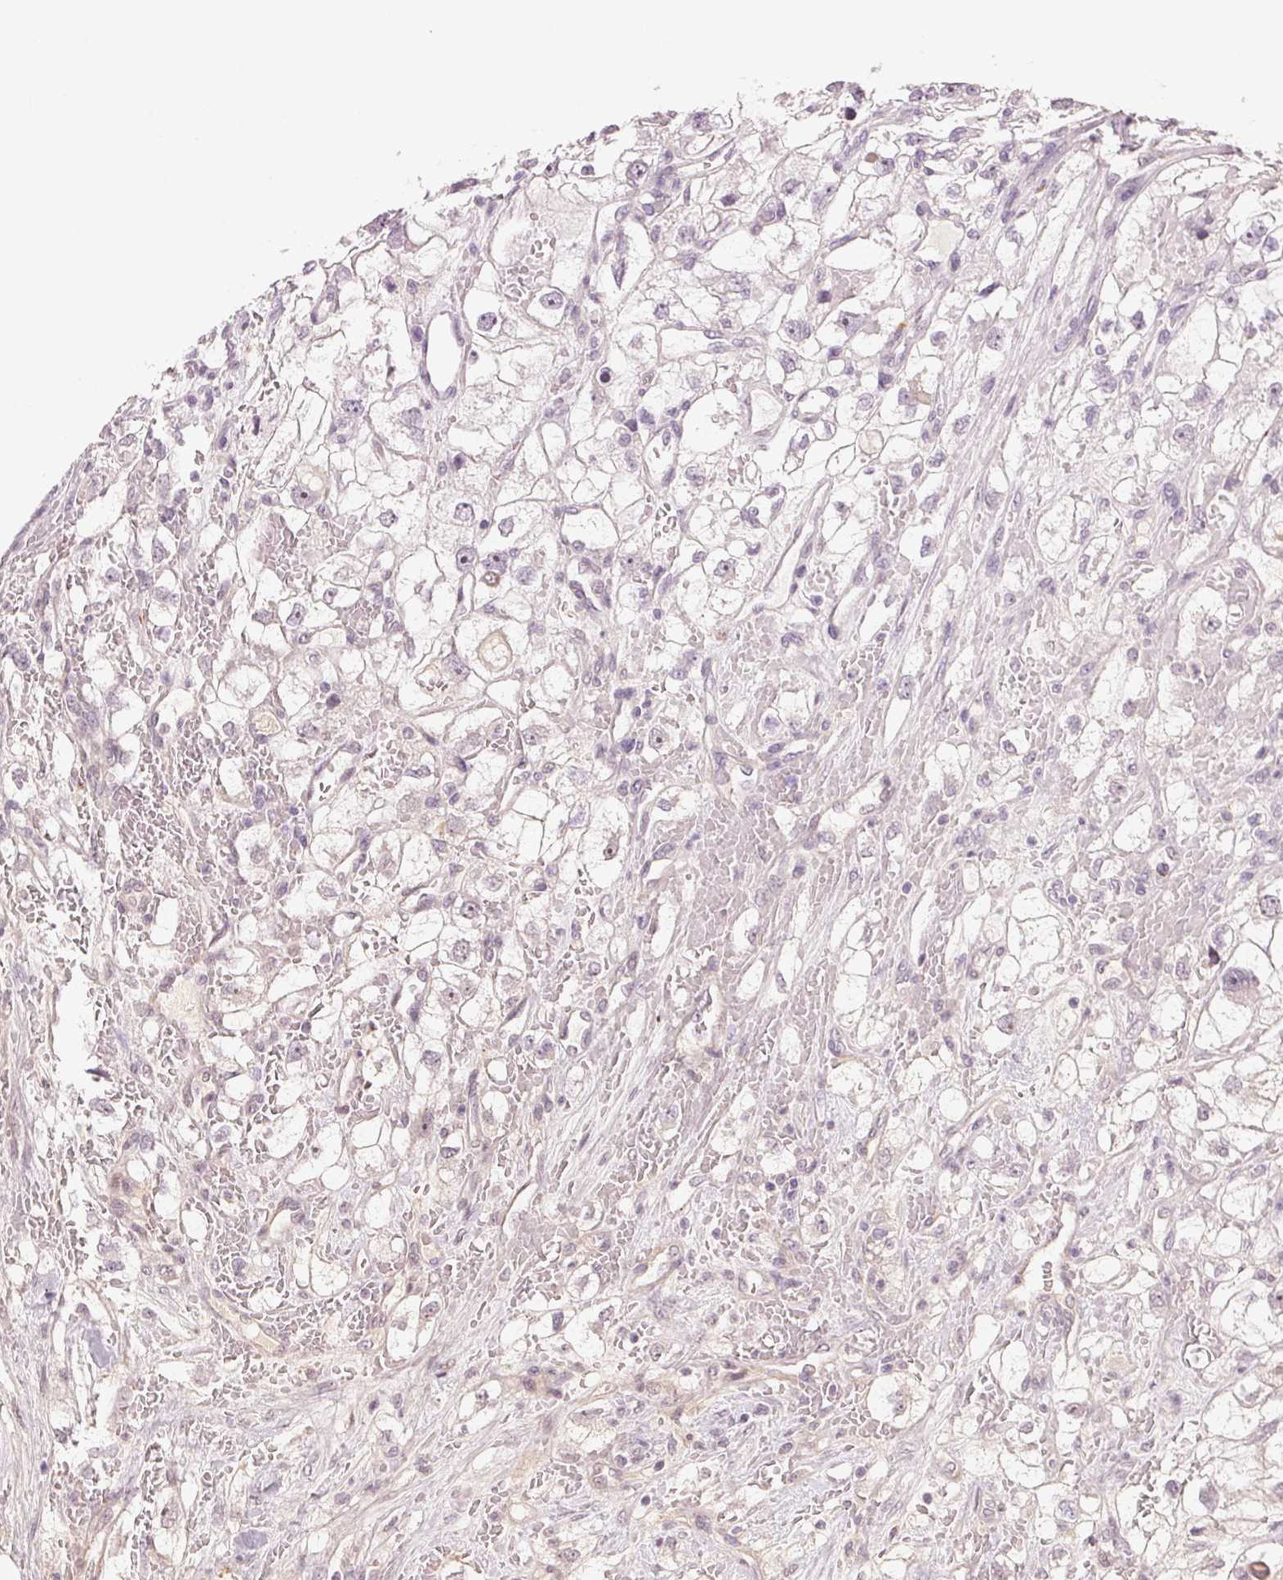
{"staining": {"intensity": "negative", "quantity": "none", "location": "none"}, "tissue": "renal cancer", "cell_type": "Tumor cells", "image_type": "cancer", "snomed": [{"axis": "morphology", "description": "Adenocarcinoma, NOS"}, {"axis": "topography", "description": "Kidney"}], "caption": "High magnification brightfield microscopy of adenocarcinoma (renal) stained with DAB (3,3'-diaminobenzidine) (brown) and counterstained with hematoxylin (blue): tumor cells show no significant positivity.", "gene": "TUB", "patient": {"sex": "male", "age": 59}}